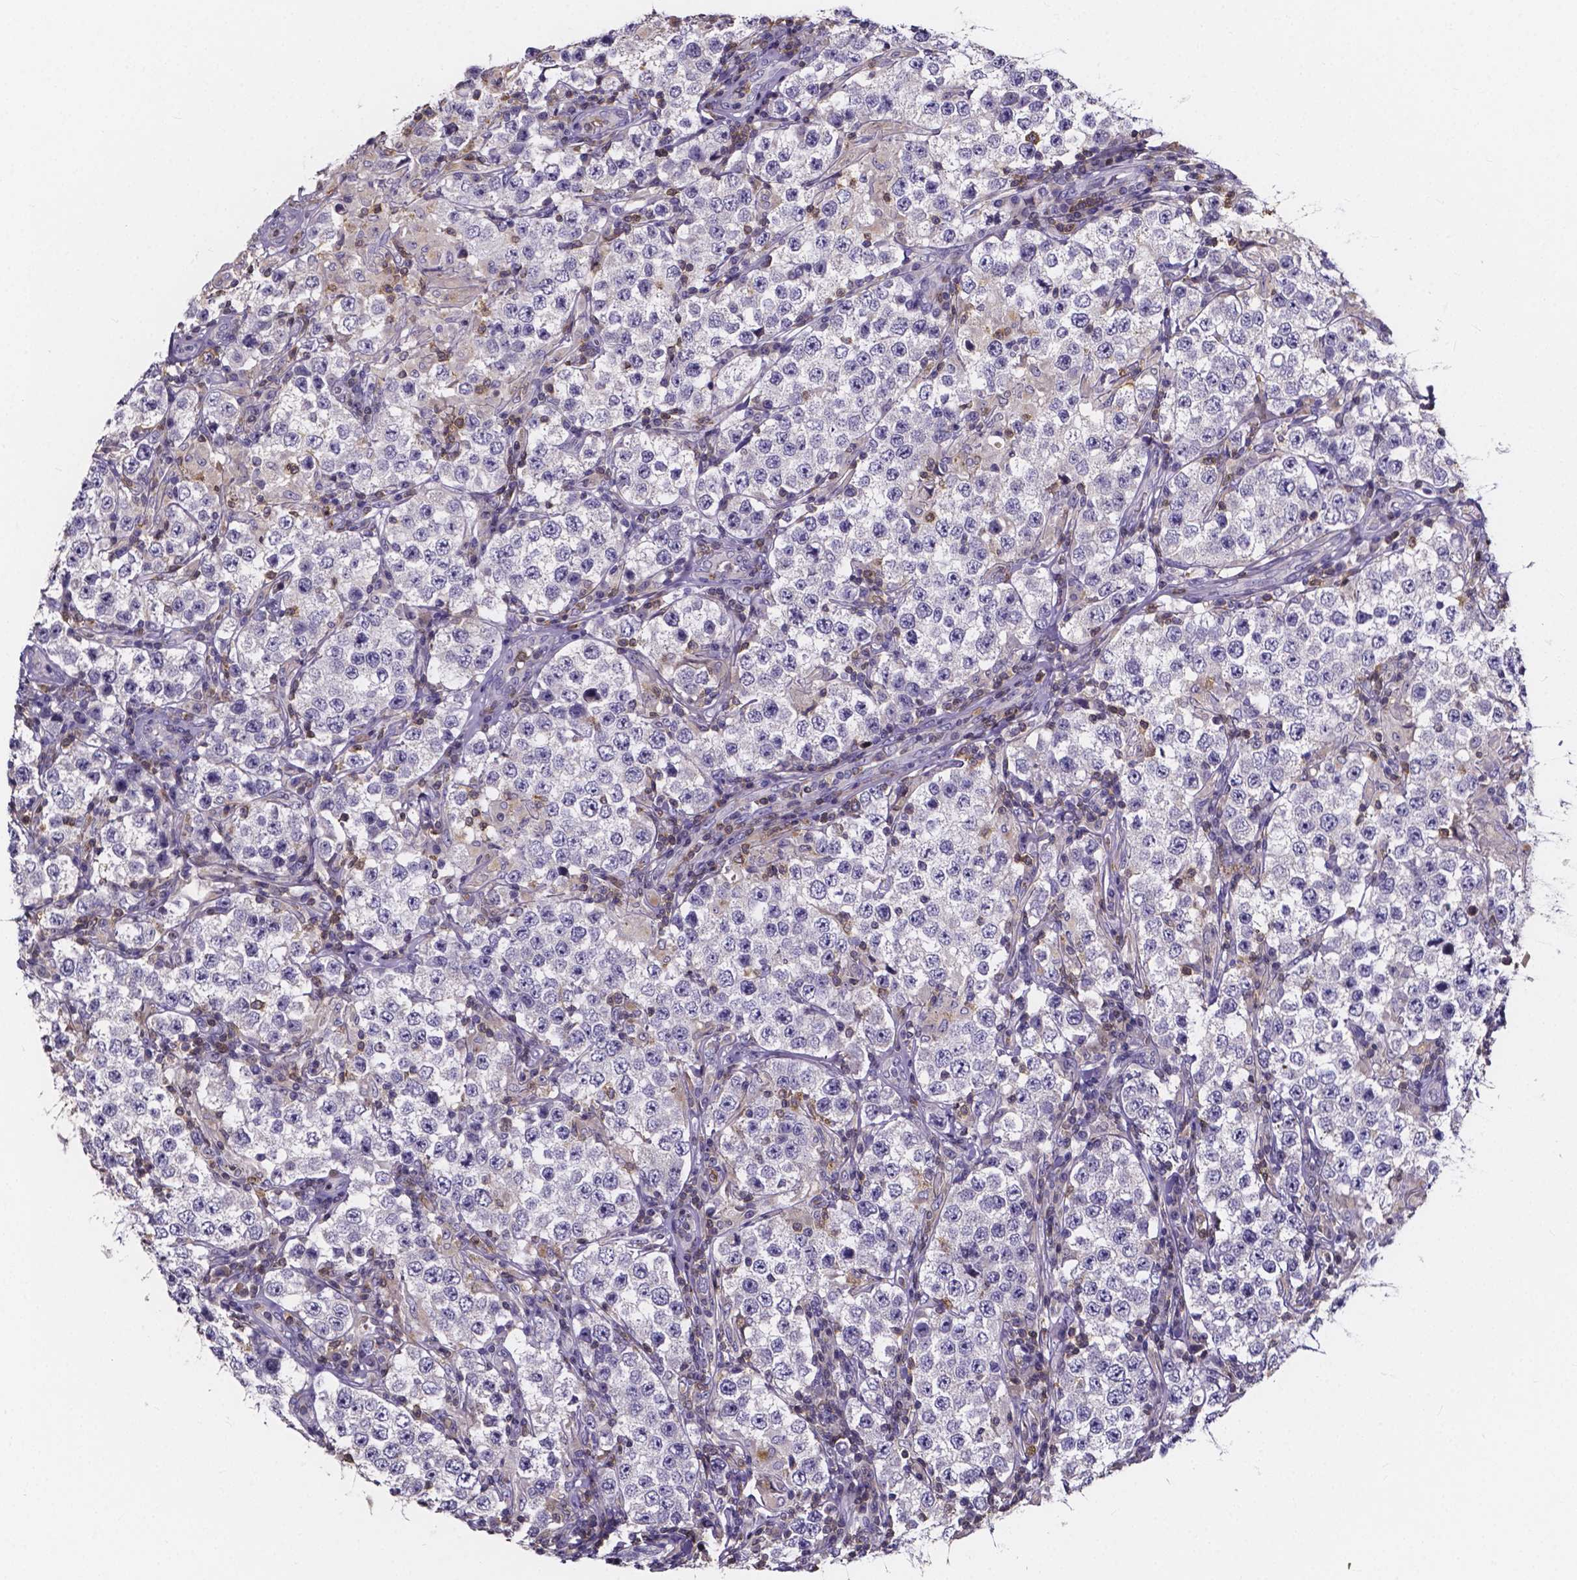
{"staining": {"intensity": "negative", "quantity": "none", "location": "none"}, "tissue": "testis cancer", "cell_type": "Tumor cells", "image_type": "cancer", "snomed": [{"axis": "morphology", "description": "Seminoma, NOS"}, {"axis": "morphology", "description": "Carcinoma, Embryonal, NOS"}, {"axis": "topography", "description": "Testis"}], "caption": "Immunohistochemistry (IHC) histopathology image of neoplastic tissue: human testis embryonal carcinoma stained with DAB exhibits no significant protein positivity in tumor cells. The staining was performed using DAB to visualize the protein expression in brown, while the nuclei were stained in blue with hematoxylin (Magnification: 20x).", "gene": "THEMIS", "patient": {"sex": "male", "age": 41}}